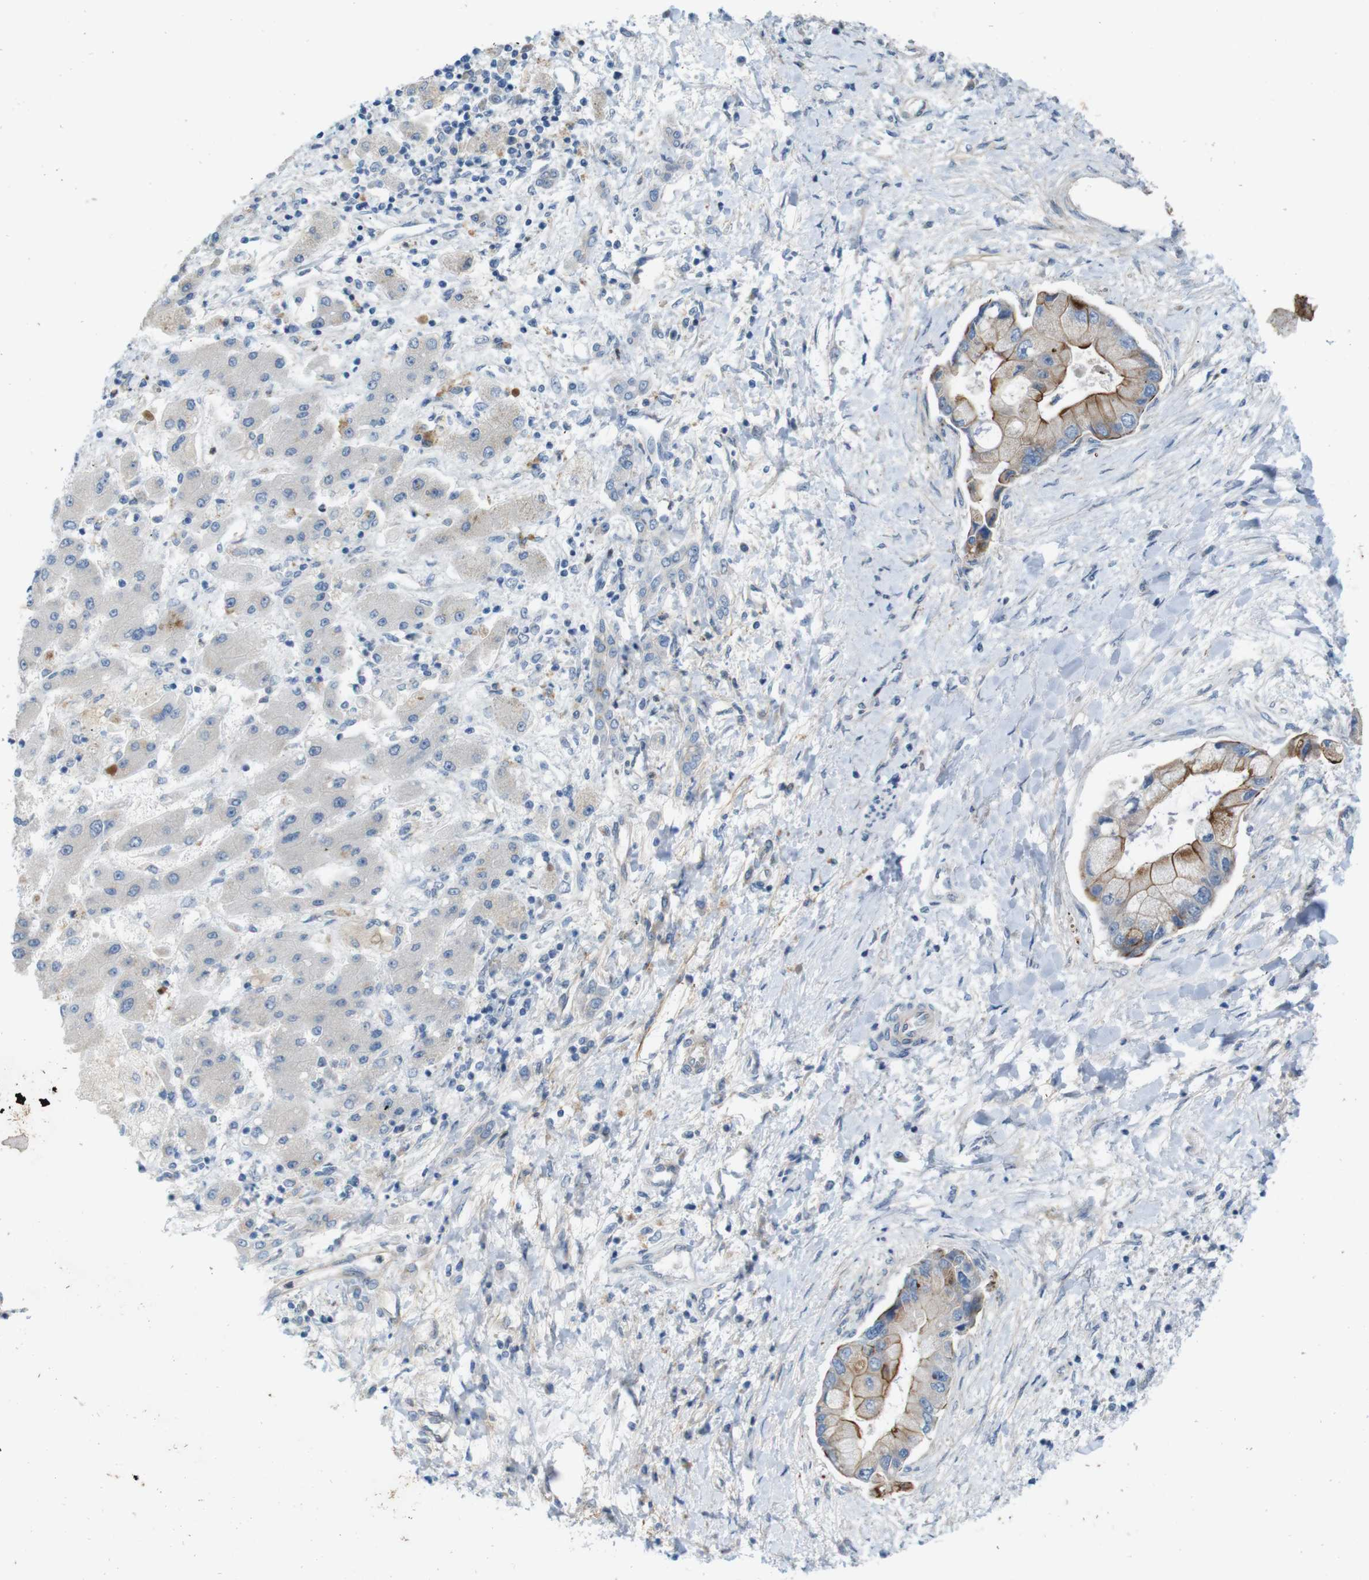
{"staining": {"intensity": "moderate", "quantity": ">75%", "location": "cytoplasmic/membranous"}, "tissue": "liver cancer", "cell_type": "Tumor cells", "image_type": "cancer", "snomed": [{"axis": "morphology", "description": "Cholangiocarcinoma"}, {"axis": "topography", "description": "Liver"}], "caption": "This photomicrograph exhibits IHC staining of liver cholangiocarcinoma, with medium moderate cytoplasmic/membranous staining in about >75% of tumor cells.", "gene": "SKI", "patient": {"sex": "male", "age": 50}}